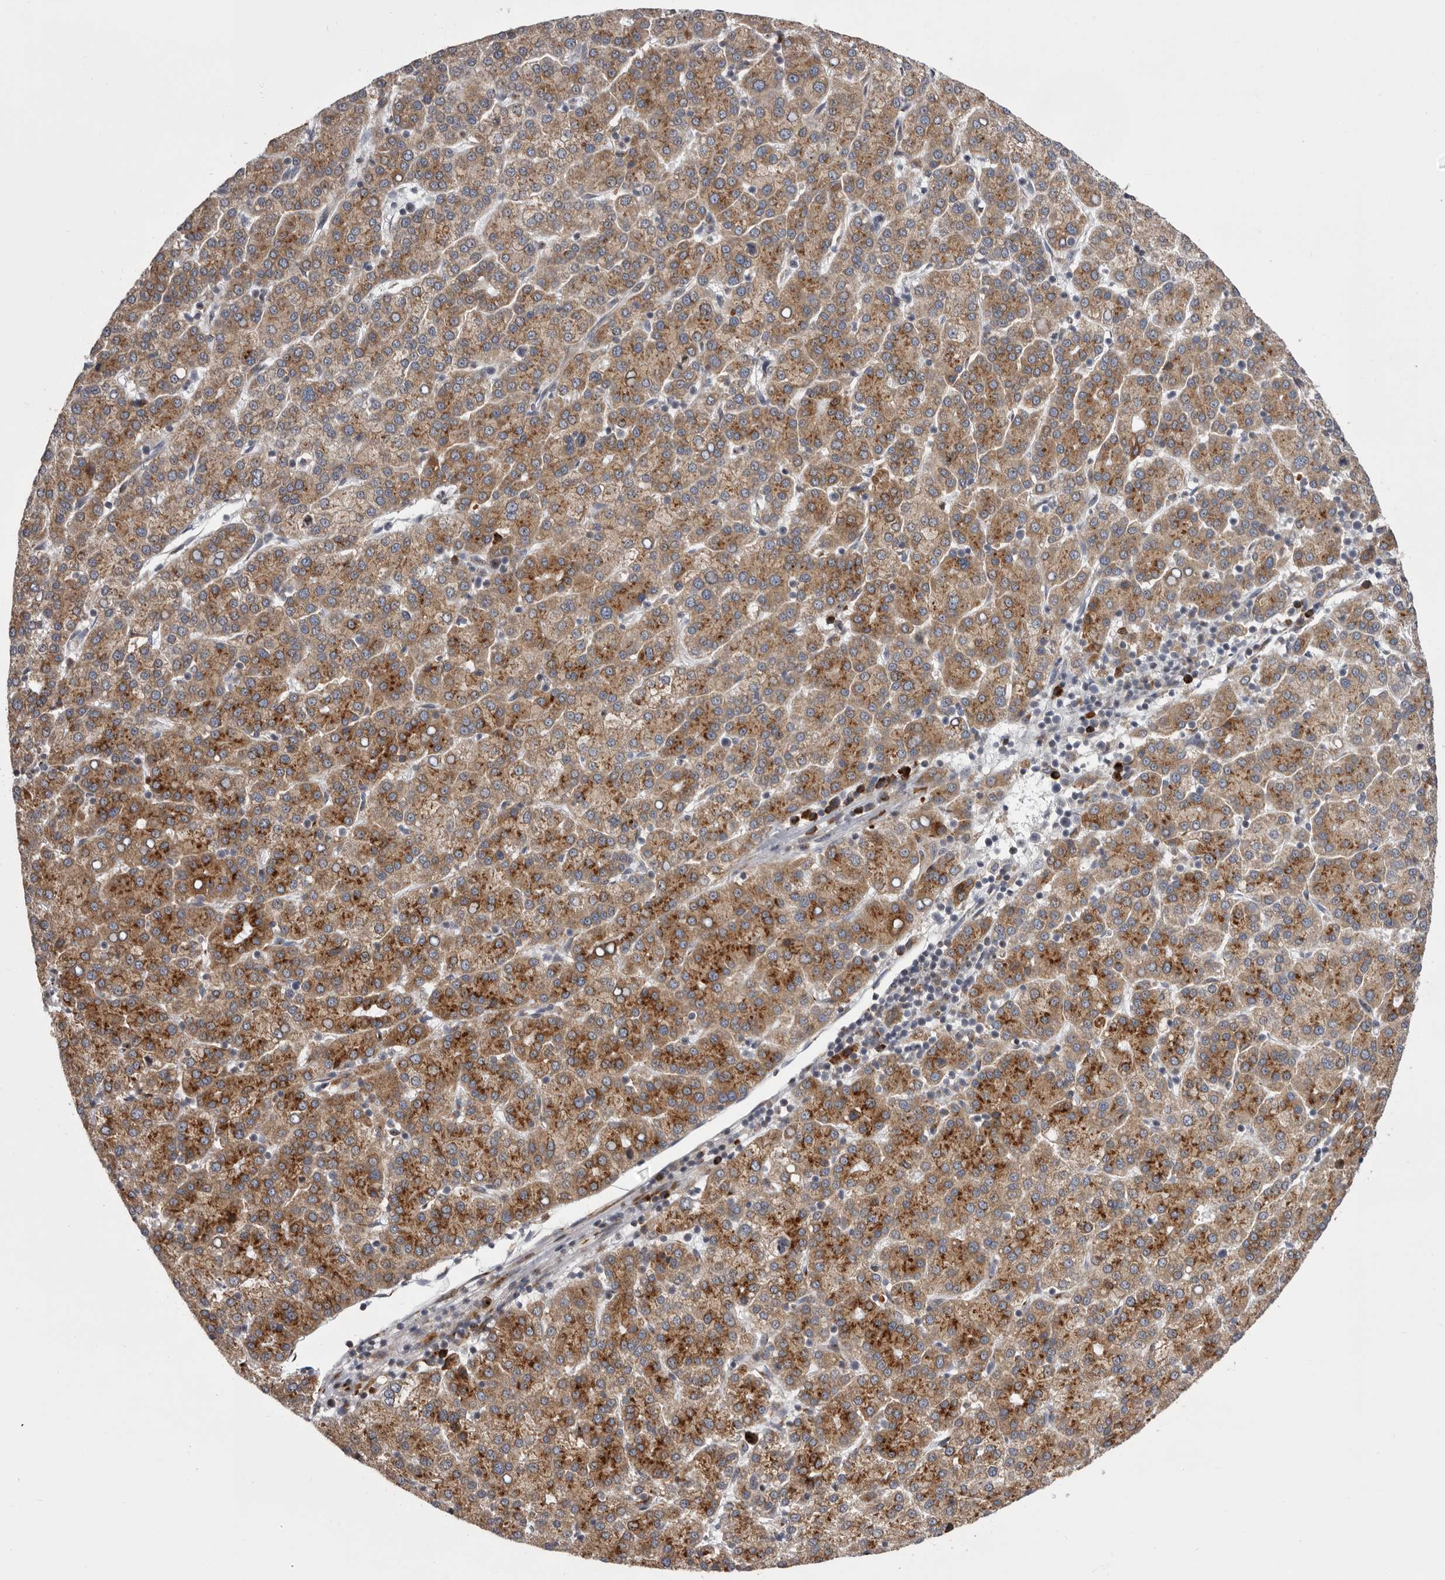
{"staining": {"intensity": "moderate", "quantity": ">75%", "location": "cytoplasmic/membranous"}, "tissue": "liver cancer", "cell_type": "Tumor cells", "image_type": "cancer", "snomed": [{"axis": "morphology", "description": "Carcinoma, Hepatocellular, NOS"}, {"axis": "topography", "description": "Liver"}], "caption": "Protein analysis of liver cancer tissue shows moderate cytoplasmic/membranous positivity in approximately >75% of tumor cells.", "gene": "WDR47", "patient": {"sex": "female", "age": 58}}